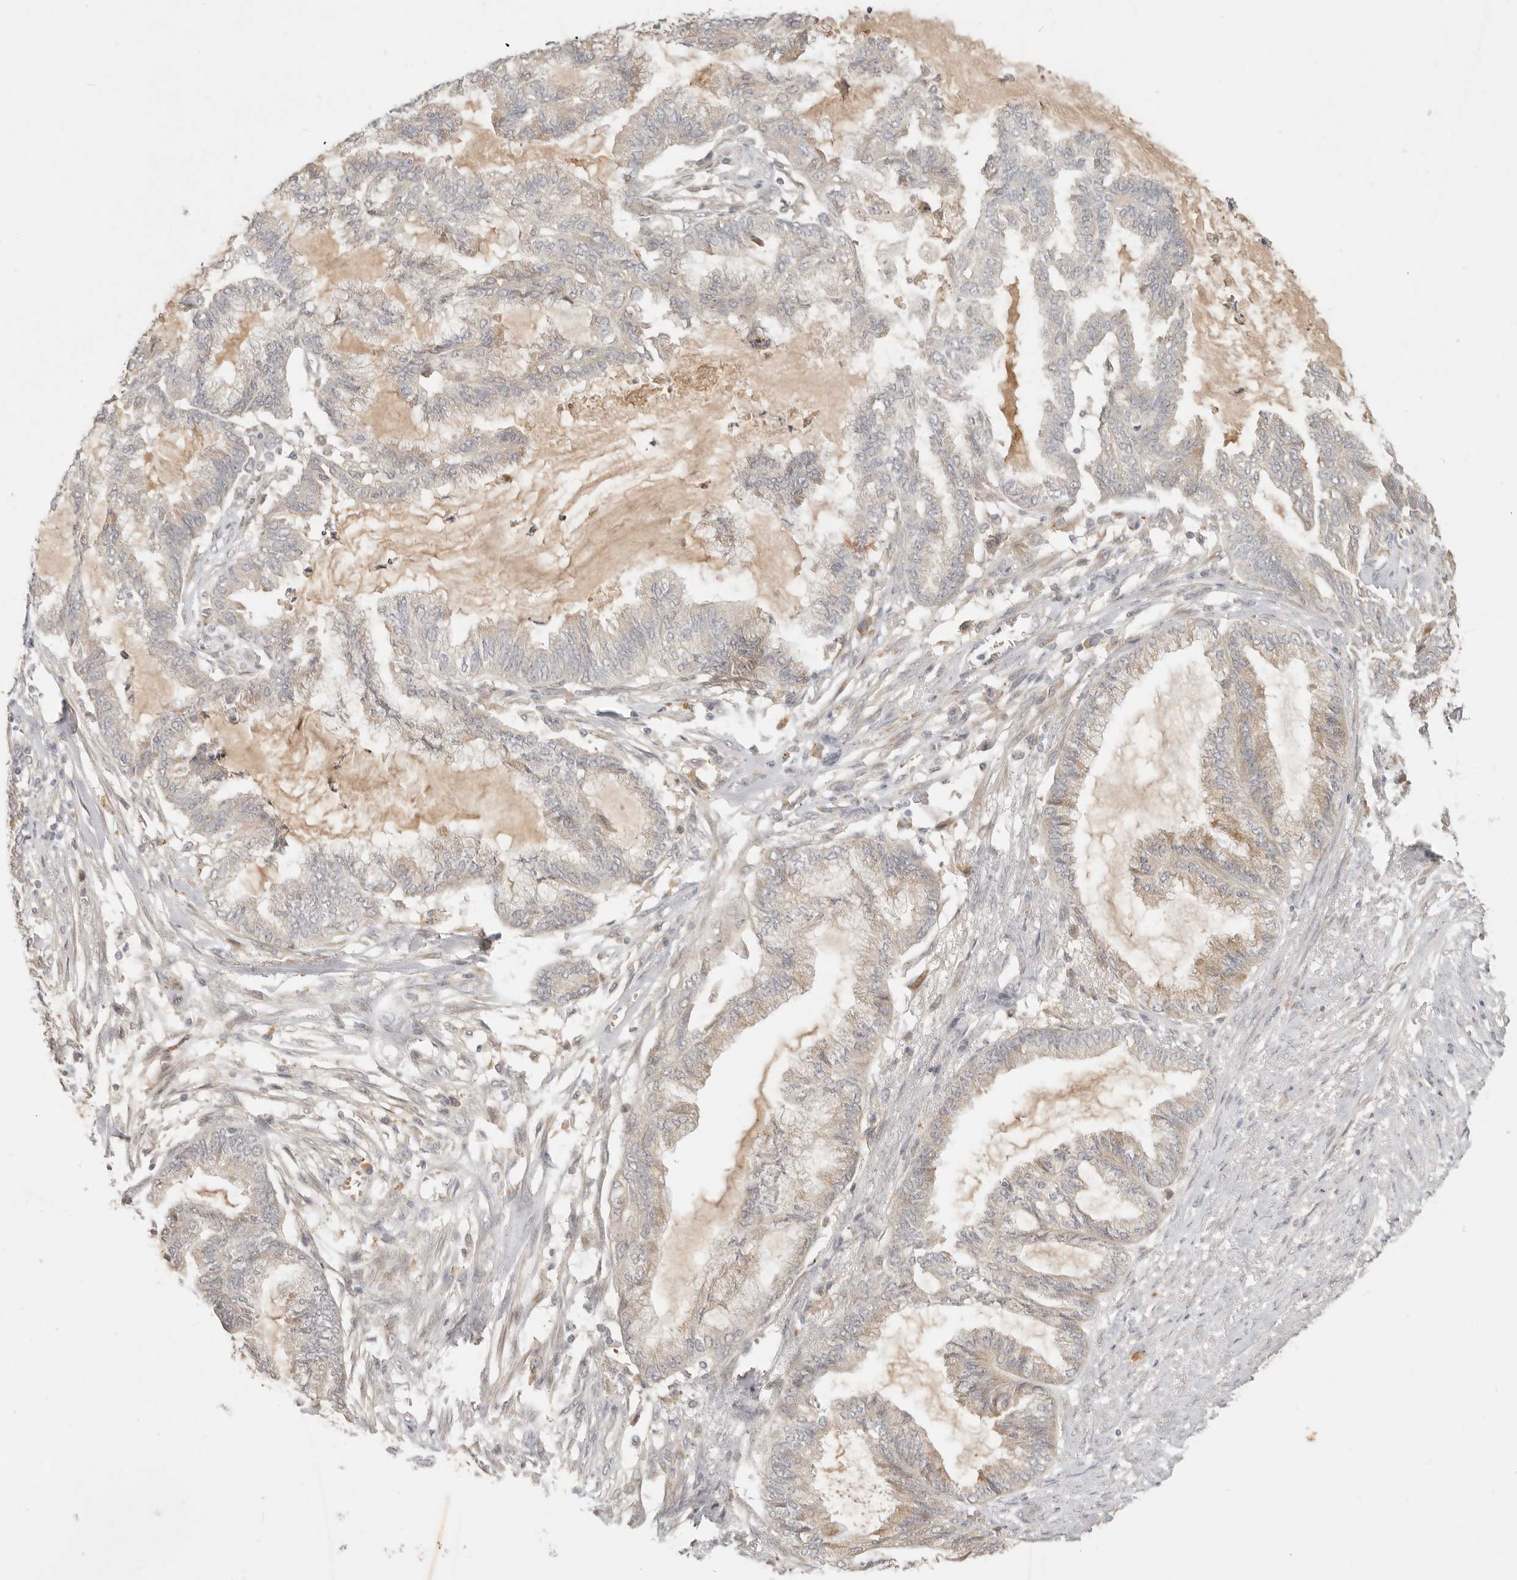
{"staining": {"intensity": "weak", "quantity": "<25%", "location": "cytoplasmic/membranous"}, "tissue": "endometrial cancer", "cell_type": "Tumor cells", "image_type": "cancer", "snomed": [{"axis": "morphology", "description": "Adenocarcinoma, NOS"}, {"axis": "topography", "description": "Endometrium"}], "caption": "Endometrial cancer stained for a protein using IHC demonstrates no positivity tumor cells.", "gene": "UBXN11", "patient": {"sex": "female", "age": 86}}